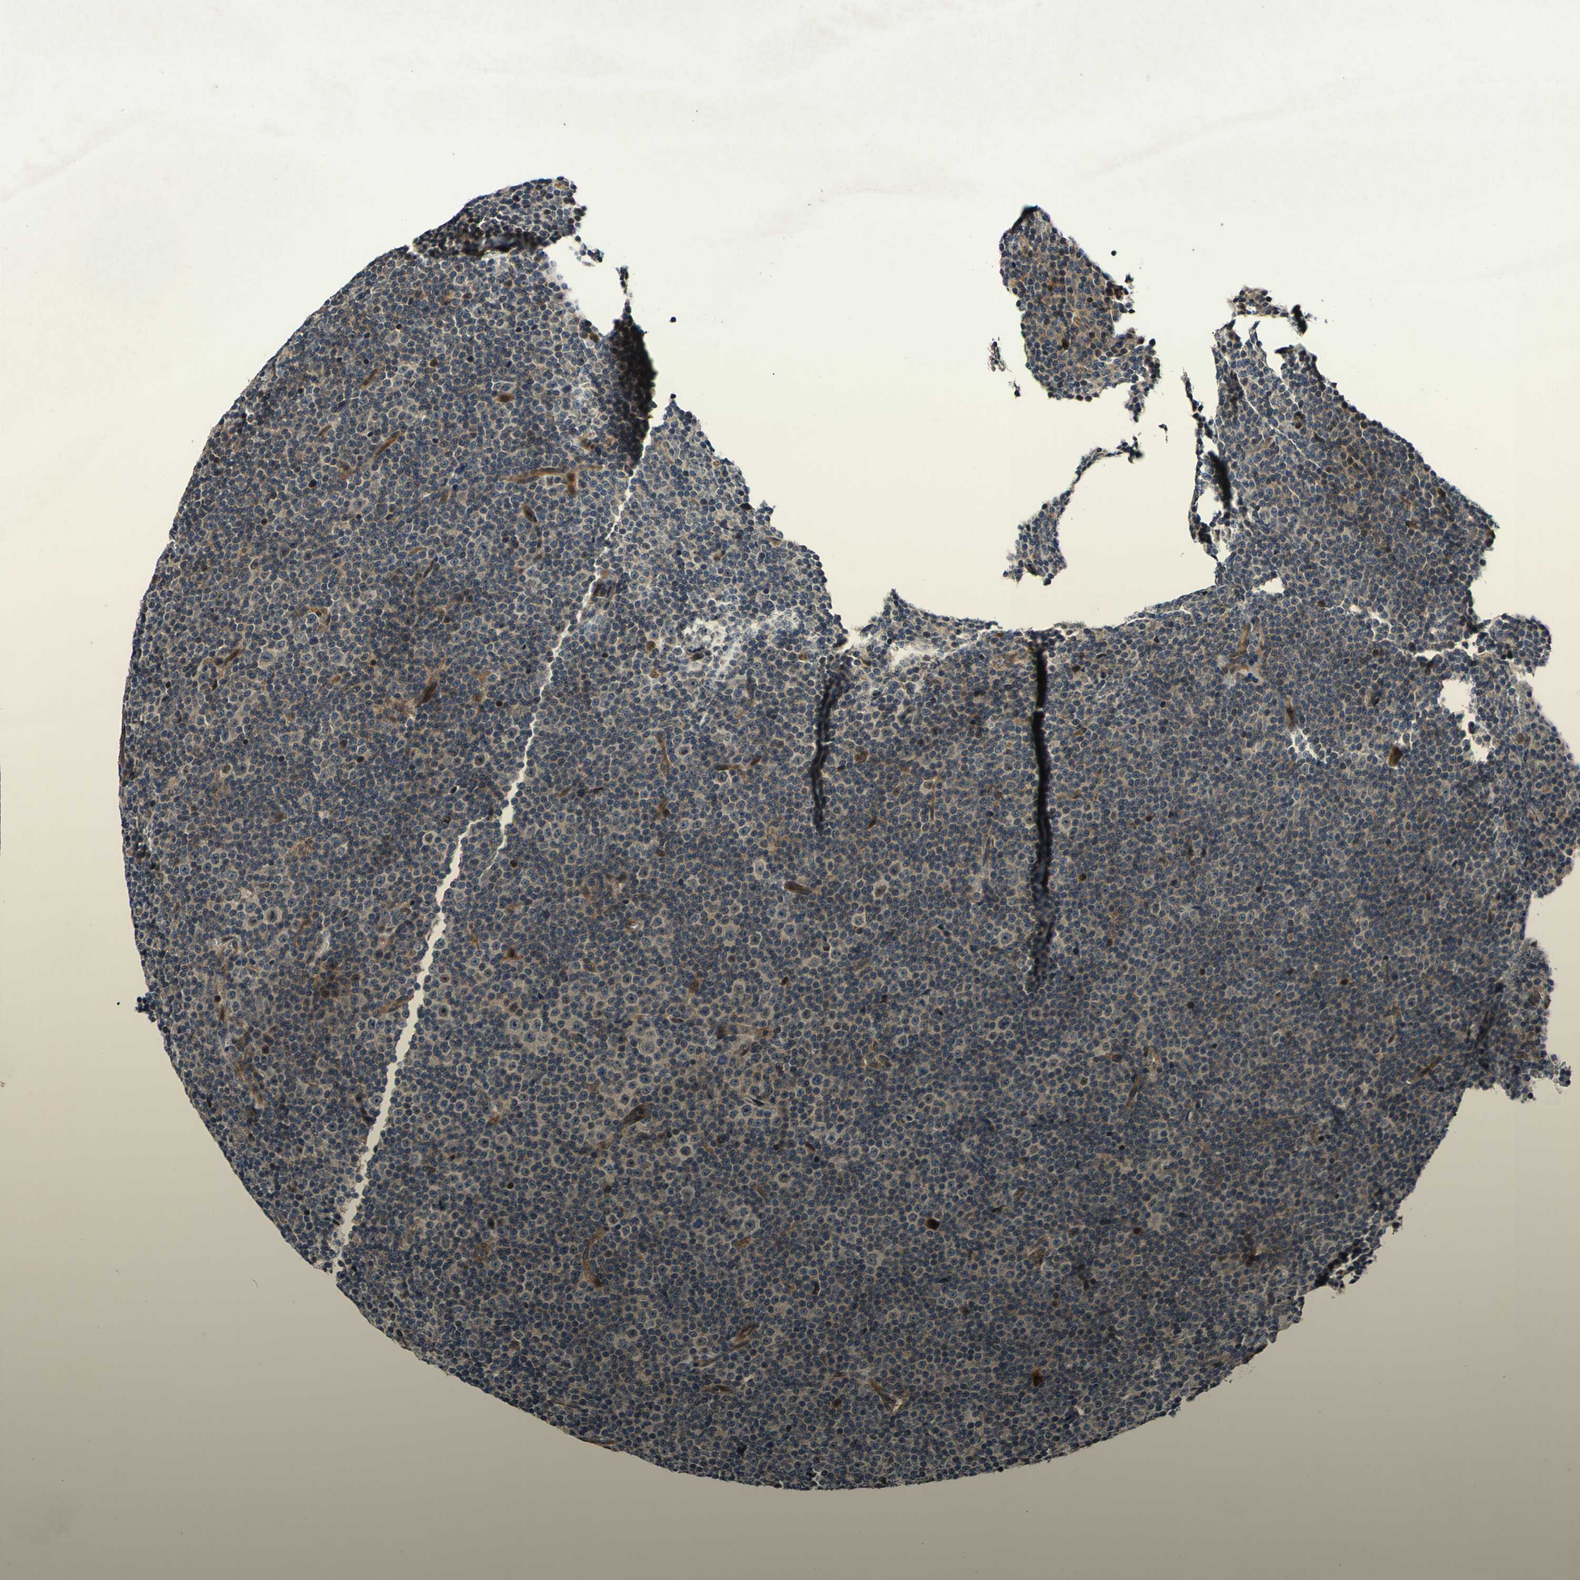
{"staining": {"intensity": "weak", "quantity": ">75%", "location": "cytoplasmic/membranous"}, "tissue": "lymphoma", "cell_type": "Tumor cells", "image_type": "cancer", "snomed": [{"axis": "morphology", "description": "Malignant lymphoma, non-Hodgkin's type, Low grade"}, {"axis": "topography", "description": "Lymph node"}], "caption": "Lymphoma was stained to show a protein in brown. There is low levels of weak cytoplasmic/membranous expression in approximately >75% of tumor cells. The staining is performed using DAB (3,3'-diaminobenzidine) brown chromogen to label protein expression. The nuclei are counter-stained blue using hematoxylin.", "gene": "CSNK1E", "patient": {"sex": "female", "age": 67}}